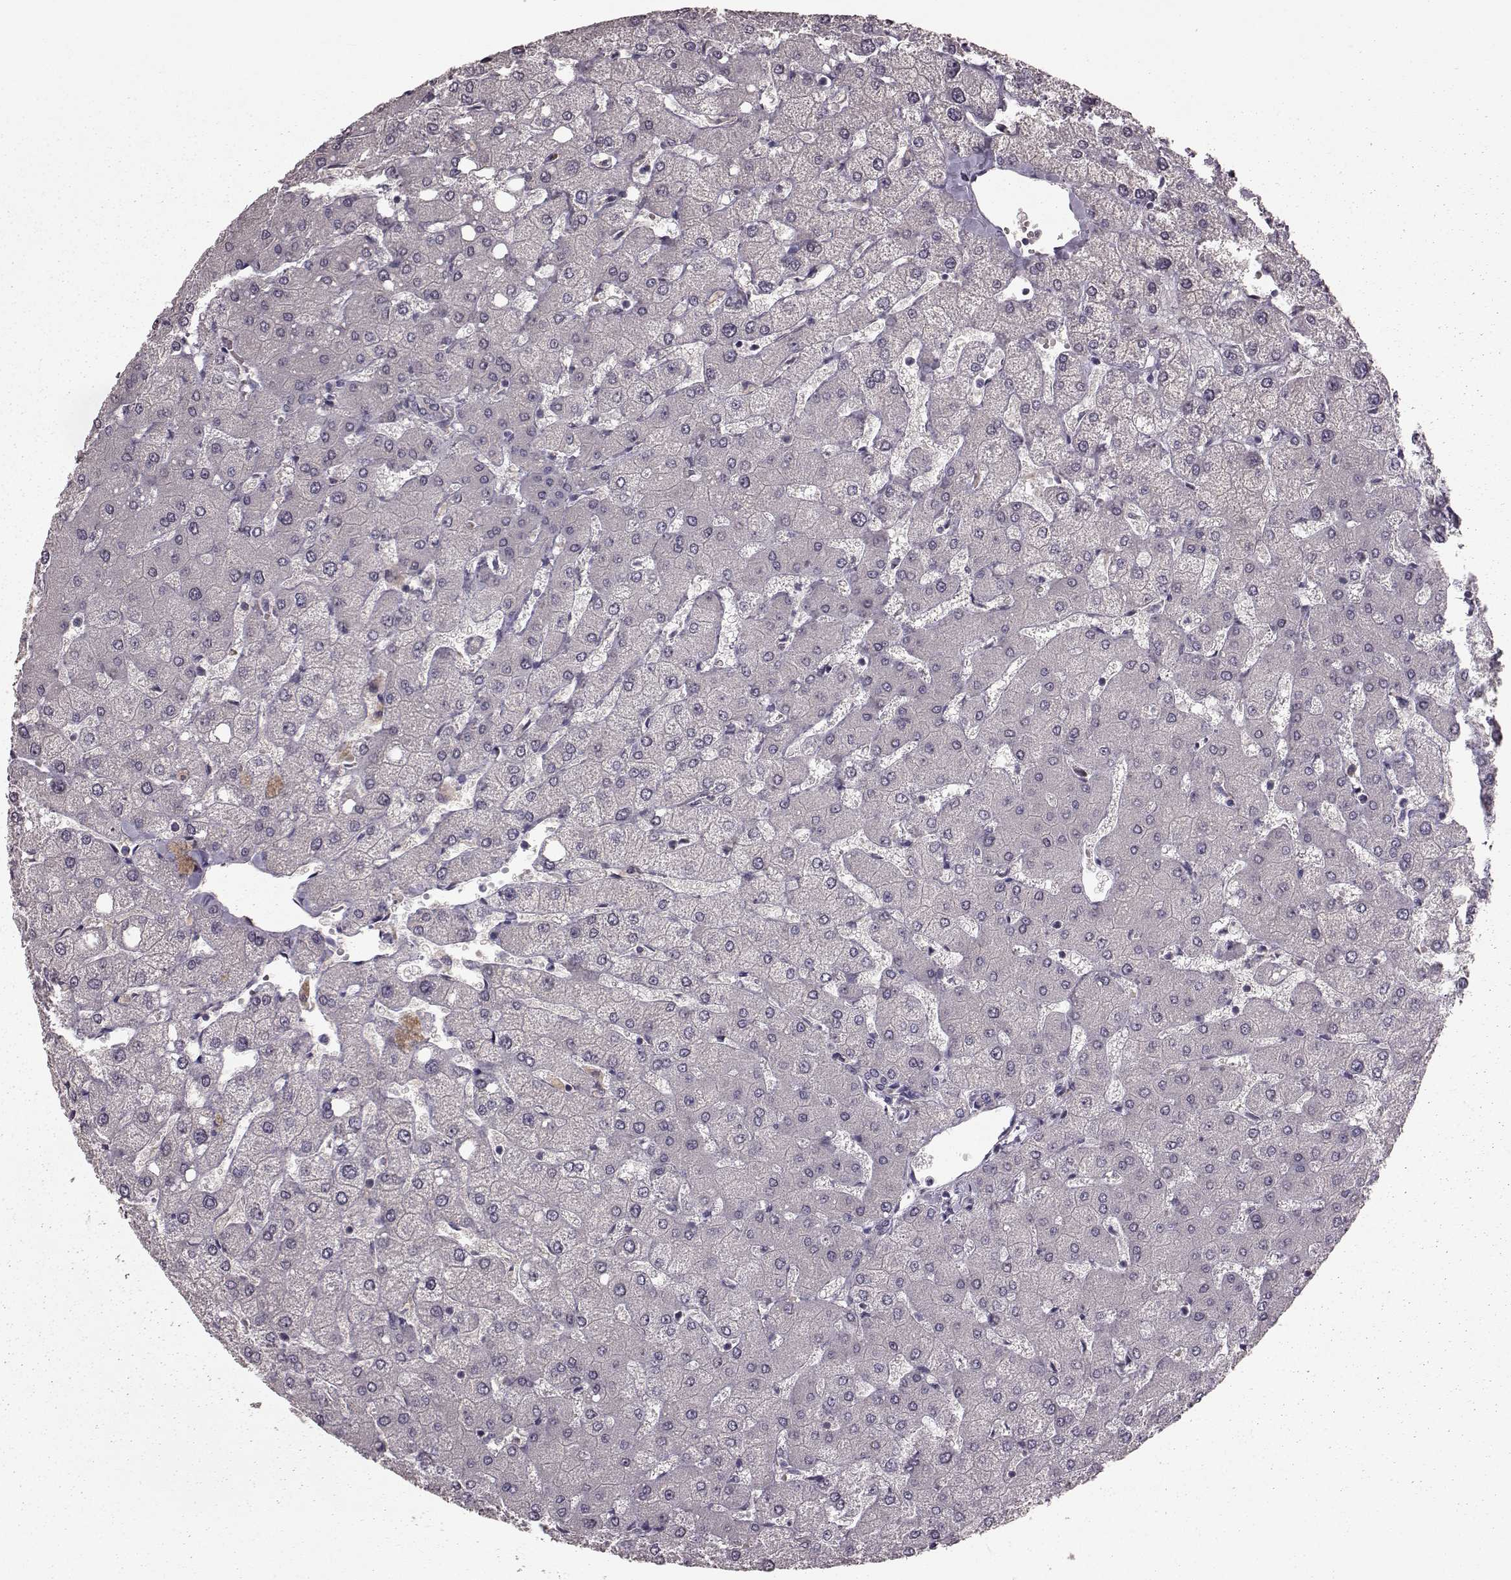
{"staining": {"intensity": "negative", "quantity": "none", "location": "none"}, "tissue": "liver", "cell_type": "Cholangiocytes", "image_type": "normal", "snomed": [{"axis": "morphology", "description": "Normal tissue, NOS"}, {"axis": "topography", "description": "Liver"}], "caption": "This histopathology image is of normal liver stained with IHC to label a protein in brown with the nuclei are counter-stained blue. There is no positivity in cholangiocytes. The staining was performed using DAB to visualize the protein expression in brown, while the nuclei were stained in blue with hematoxylin (Magnification: 20x).", "gene": "SLC52A3", "patient": {"sex": "female", "age": 54}}